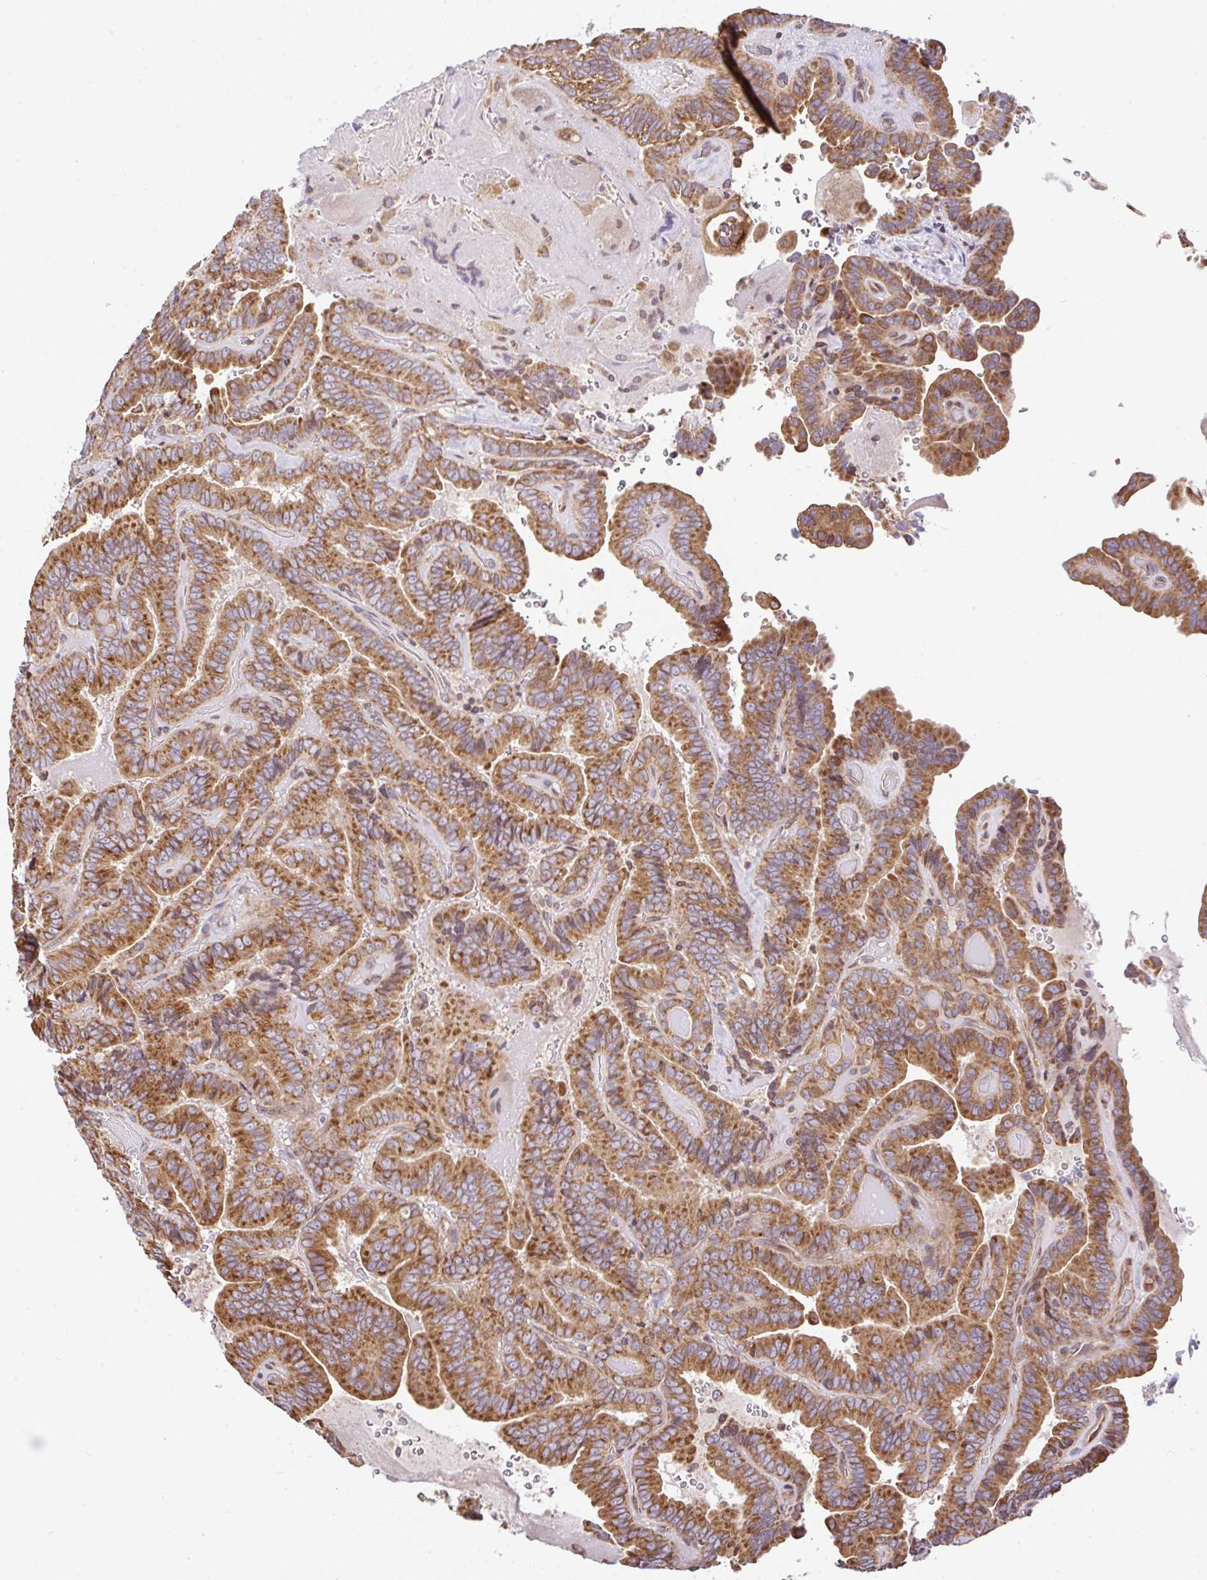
{"staining": {"intensity": "moderate", "quantity": ">75%", "location": "cytoplasmic/membranous"}, "tissue": "thyroid cancer", "cell_type": "Tumor cells", "image_type": "cancer", "snomed": [{"axis": "morphology", "description": "Papillary adenocarcinoma, NOS"}, {"axis": "topography", "description": "Thyroid gland"}], "caption": "Brown immunohistochemical staining in papillary adenocarcinoma (thyroid) exhibits moderate cytoplasmic/membranous staining in approximately >75% of tumor cells.", "gene": "FIGNL1", "patient": {"sex": "male", "age": 61}}